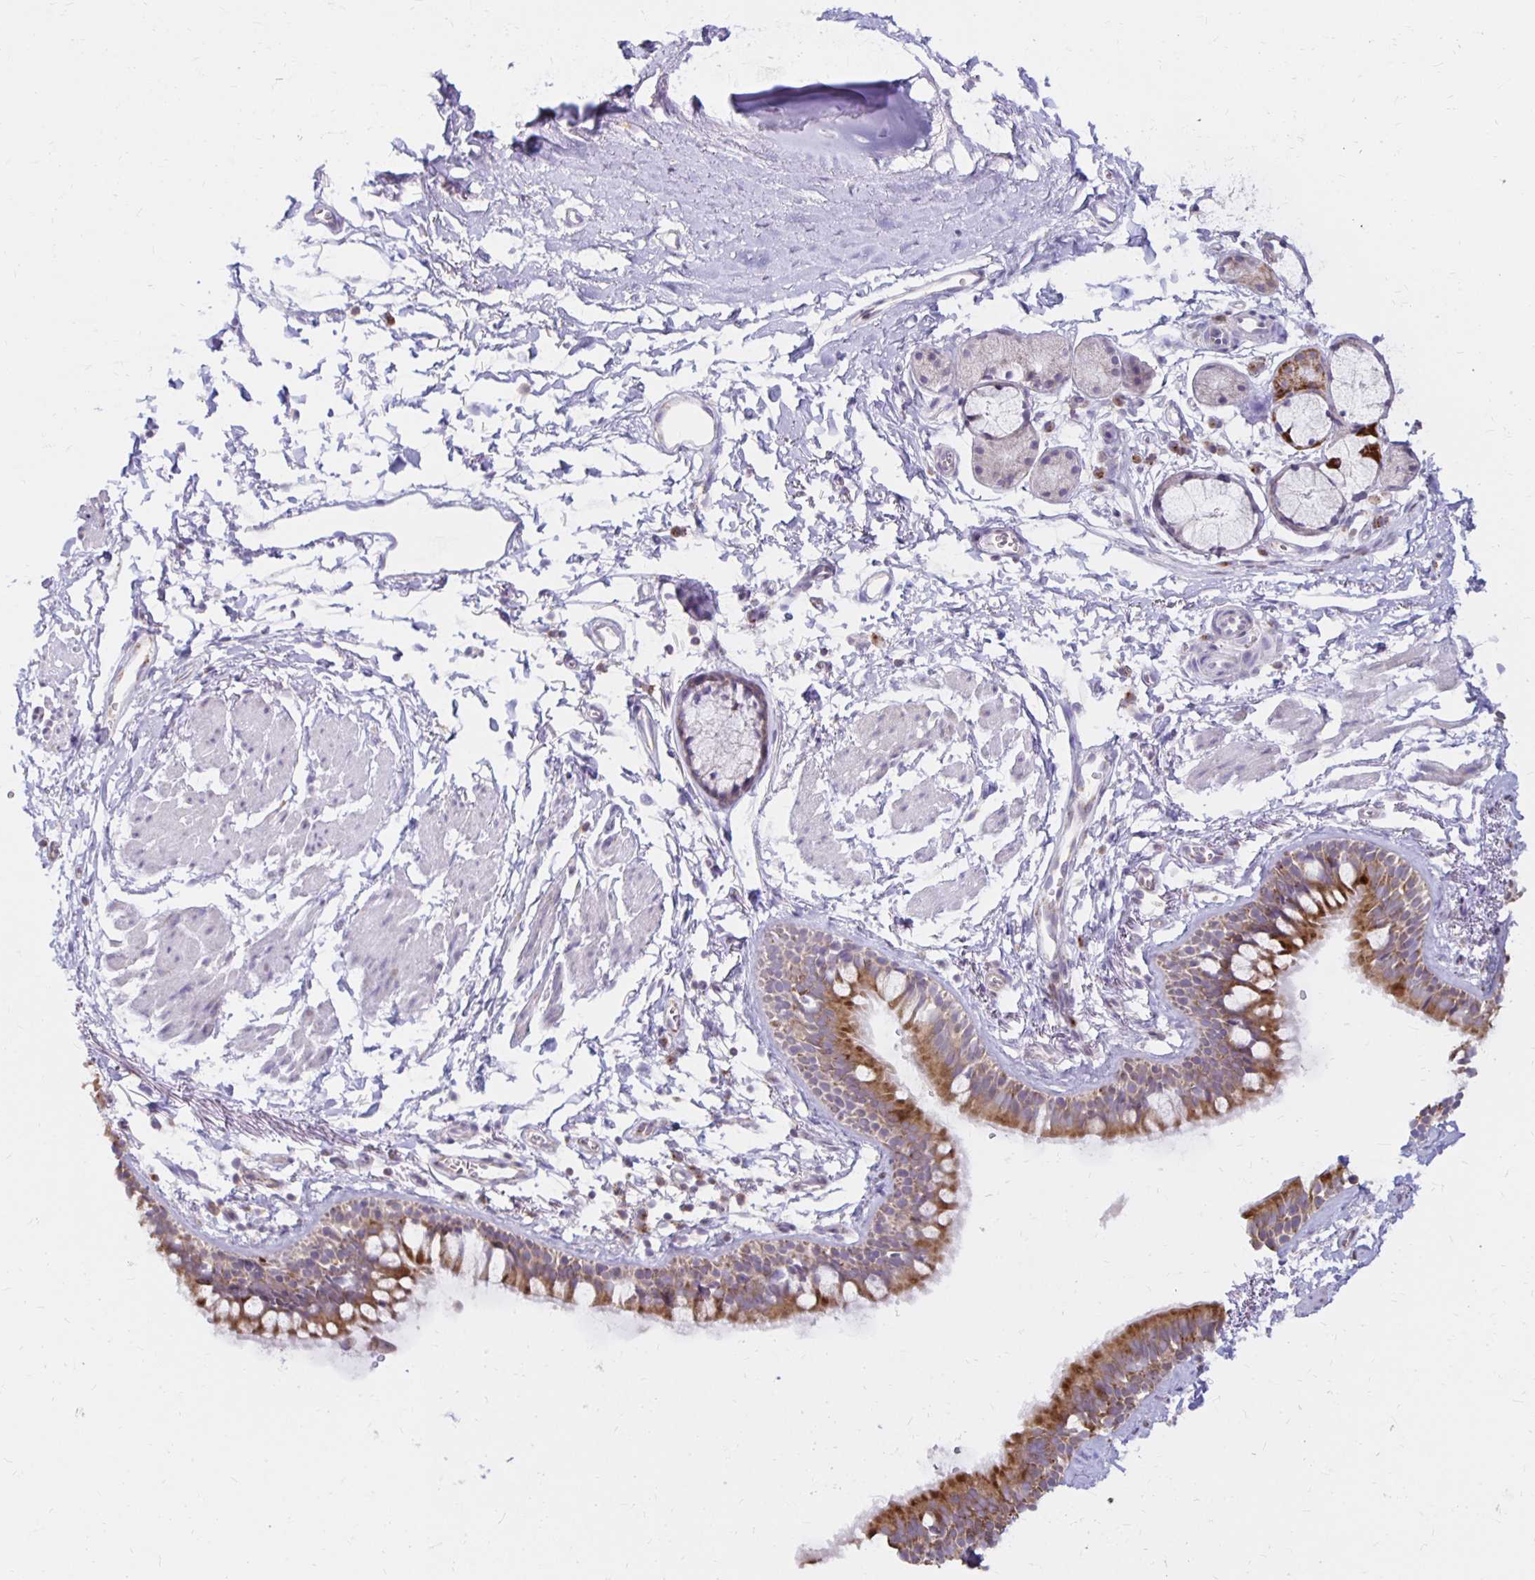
{"staining": {"intensity": "moderate", "quantity": ">75%", "location": "cytoplasmic/membranous"}, "tissue": "bronchus", "cell_type": "Respiratory epithelial cells", "image_type": "normal", "snomed": [{"axis": "morphology", "description": "Normal tissue, NOS"}, {"axis": "topography", "description": "Cartilage tissue"}, {"axis": "topography", "description": "Bronchus"}, {"axis": "topography", "description": "Peripheral nerve tissue"}], "caption": "The micrograph exhibits a brown stain indicating the presence of a protein in the cytoplasmic/membranous of respiratory epithelial cells in bronchus. The staining was performed using DAB, with brown indicating positive protein expression. Nuclei are stained blue with hematoxylin.", "gene": "IER3", "patient": {"sex": "female", "age": 59}}